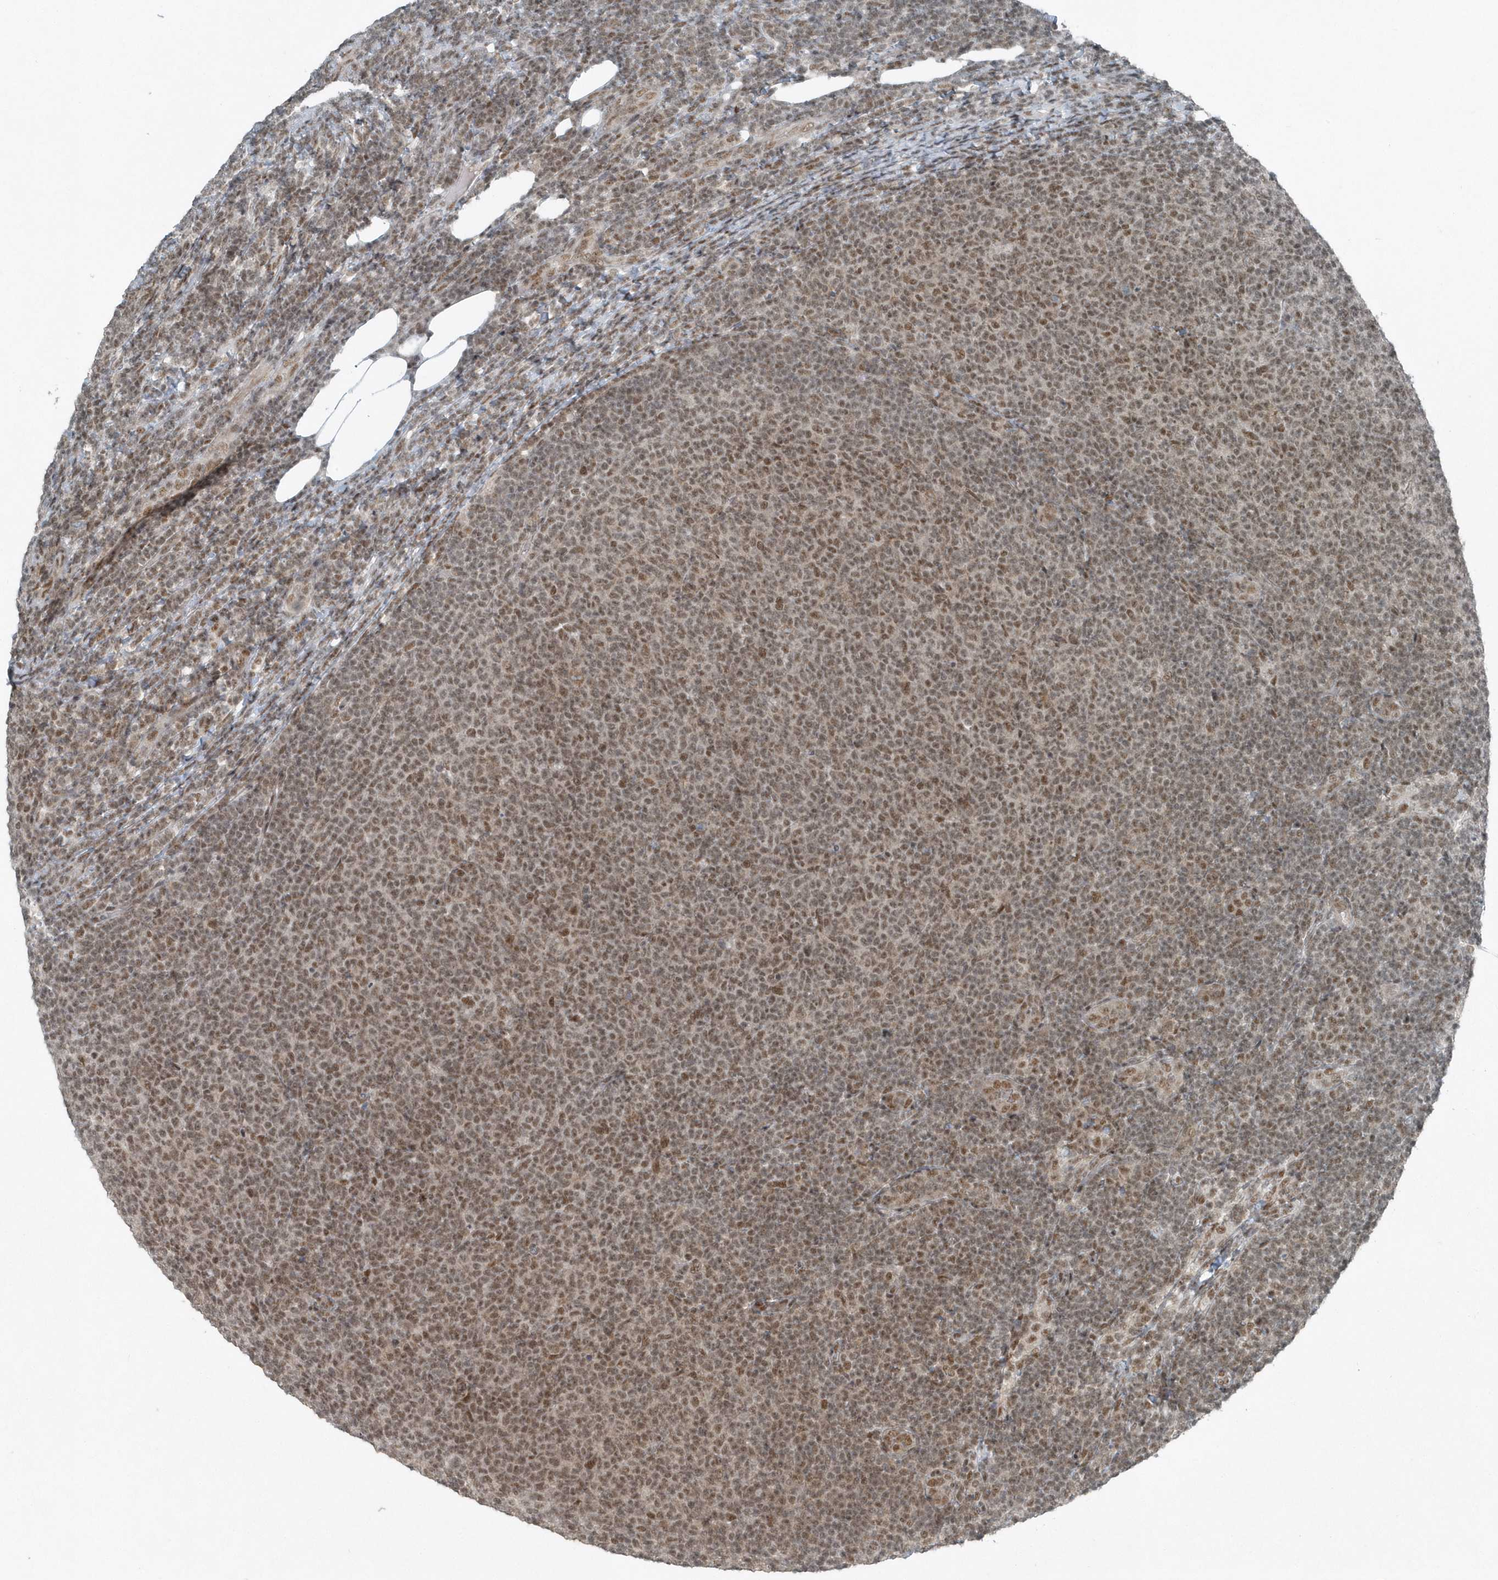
{"staining": {"intensity": "moderate", "quantity": ">75%", "location": "nuclear"}, "tissue": "lymphoma", "cell_type": "Tumor cells", "image_type": "cancer", "snomed": [{"axis": "morphology", "description": "Malignant lymphoma, non-Hodgkin's type, Low grade"}, {"axis": "topography", "description": "Lymph node"}], "caption": "High-power microscopy captured an IHC photomicrograph of lymphoma, revealing moderate nuclear expression in about >75% of tumor cells.", "gene": "YTHDC1", "patient": {"sex": "male", "age": 66}}